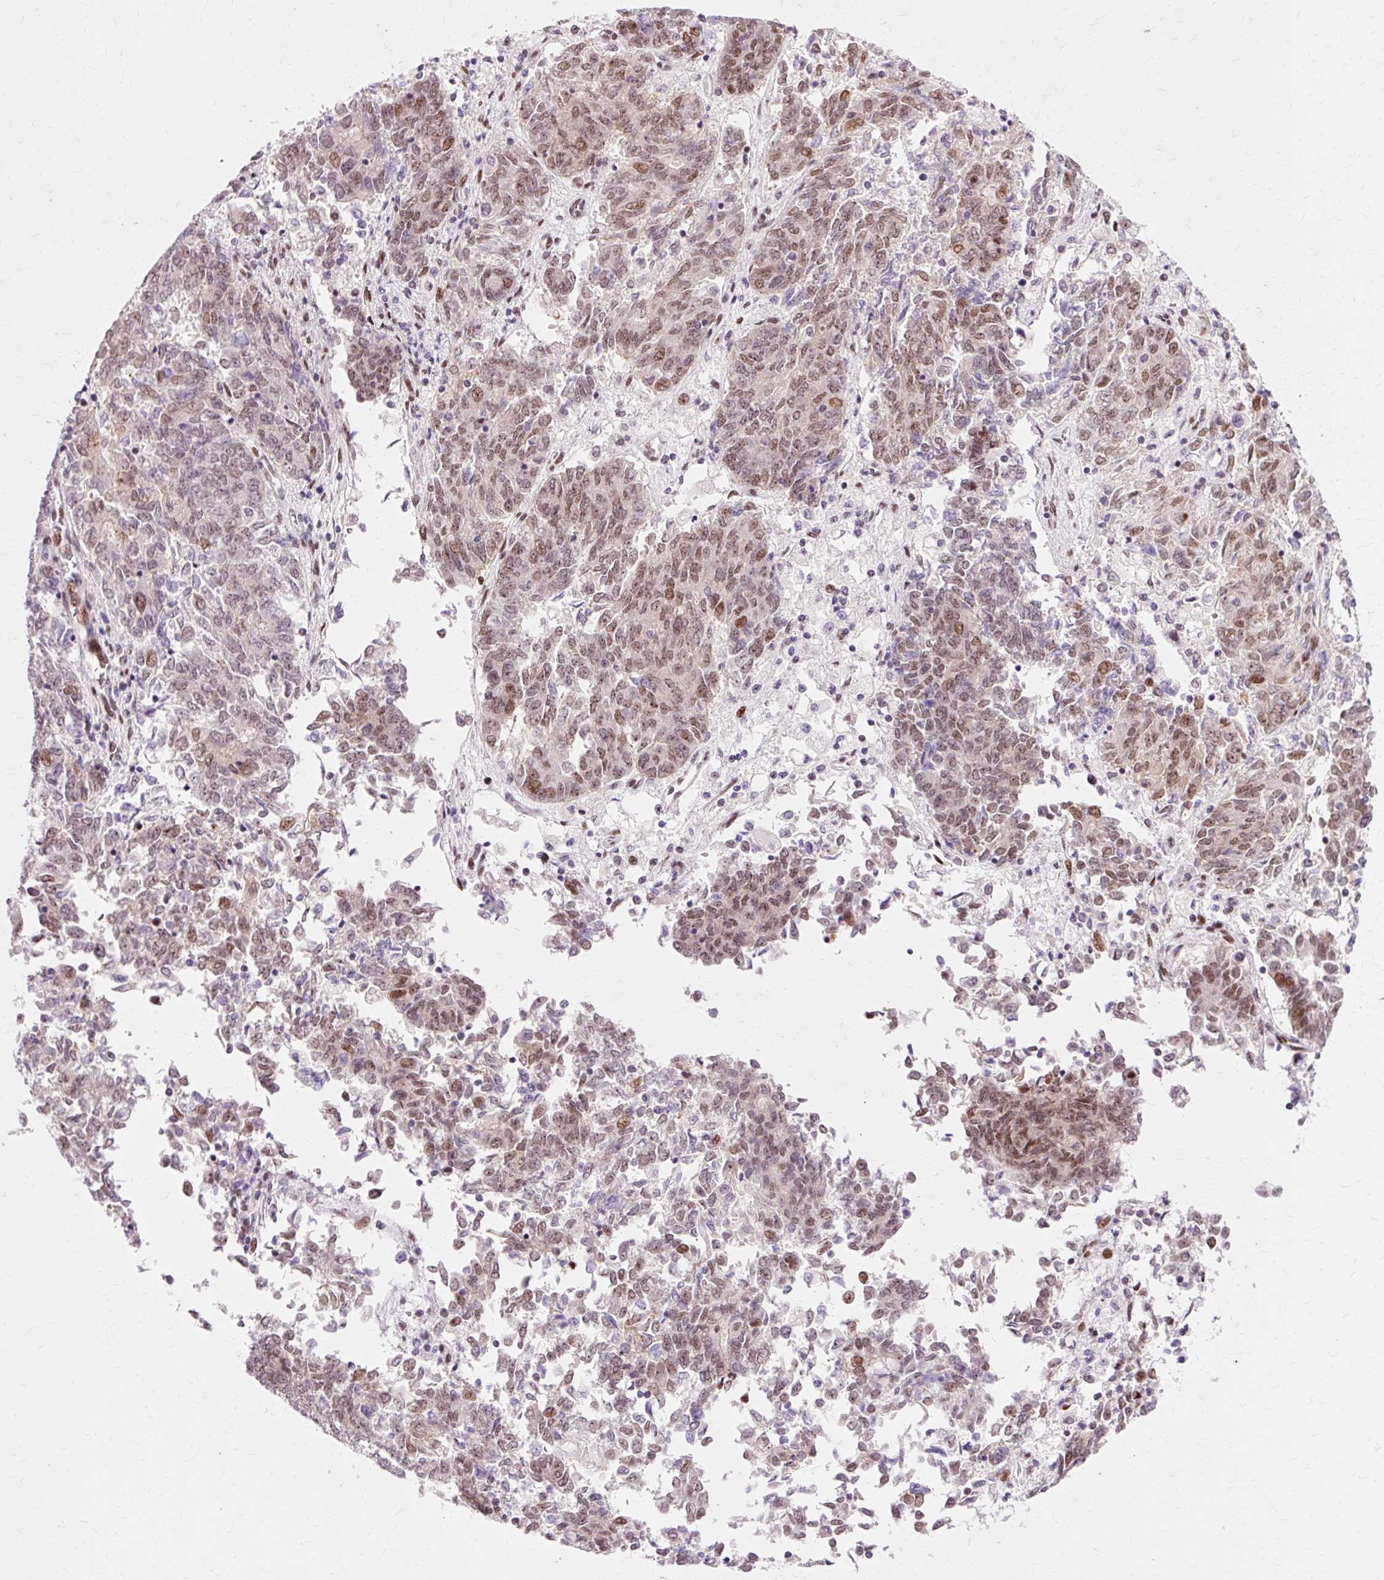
{"staining": {"intensity": "moderate", "quantity": "25%-75%", "location": "nuclear"}, "tissue": "endometrial cancer", "cell_type": "Tumor cells", "image_type": "cancer", "snomed": [{"axis": "morphology", "description": "Adenocarcinoma, NOS"}, {"axis": "topography", "description": "Endometrium"}], "caption": "Tumor cells exhibit medium levels of moderate nuclear positivity in approximately 25%-75% of cells in human endometrial adenocarcinoma. (DAB (3,3'-diaminobenzidine) IHC, brown staining for protein, blue staining for nuclei).", "gene": "MACROD2", "patient": {"sex": "female", "age": 80}}